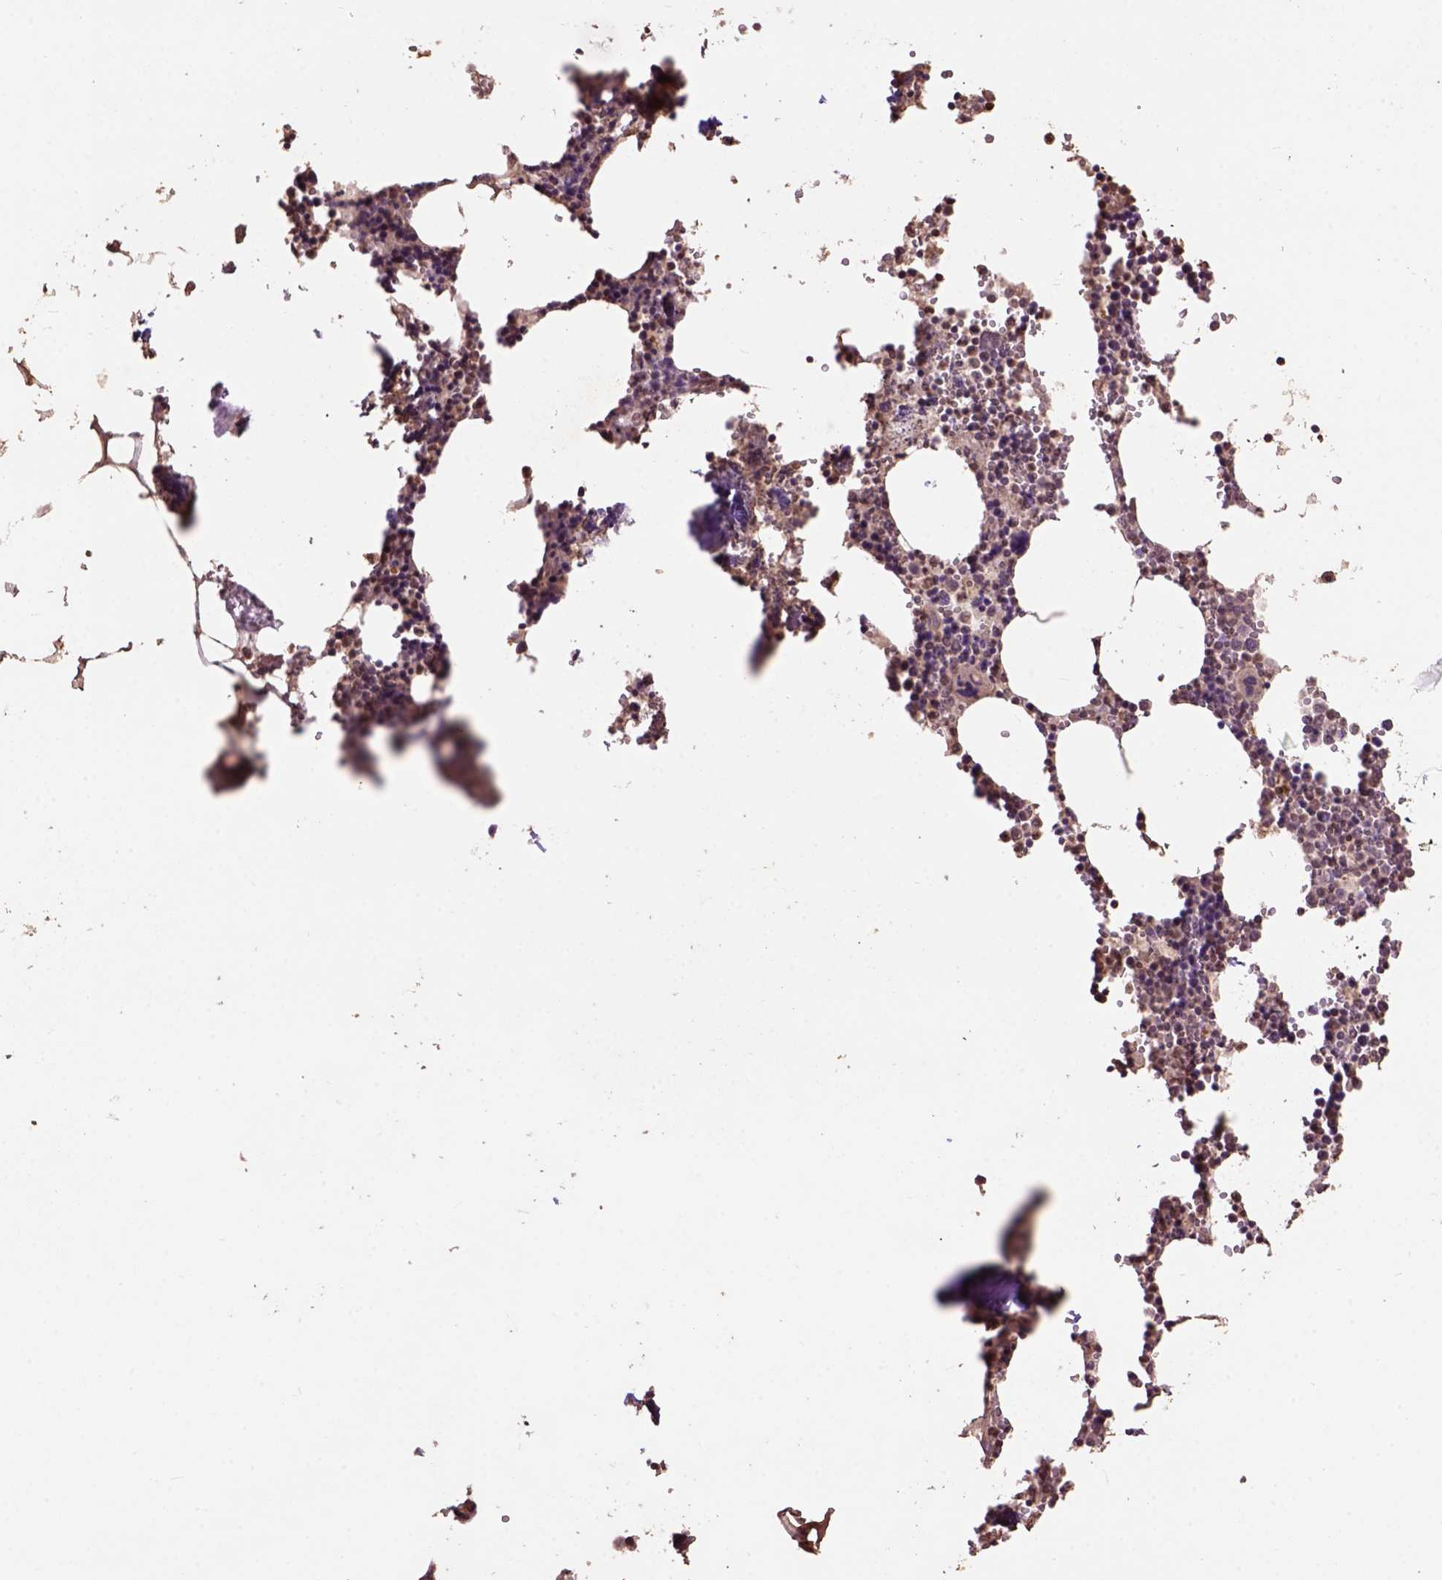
{"staining": {"intensity": "moderate", "quantity": "25%-75%", "location": "nuclear"}, "tissue": "bone marrow", "cell_type": "Hematopoietic cells", "image_type": "normal", "snomed": [{"axis": "morphology", "description": "Normal tissue, NOS"}, {"axis": "topography", "description": "Bone marrow"}], "caption": "Immunohistochemical staining of normal human bone marrow displays medium levels of moderate nuclear staining in about 25%-75% of hematopoietic cells. (DAB (3,3'-diaminobenzidine) = brown stain, brightfield microscopy at high magnification).", "gene": "CSTF2T", "patient": {"sex": "male", "age": 54}}